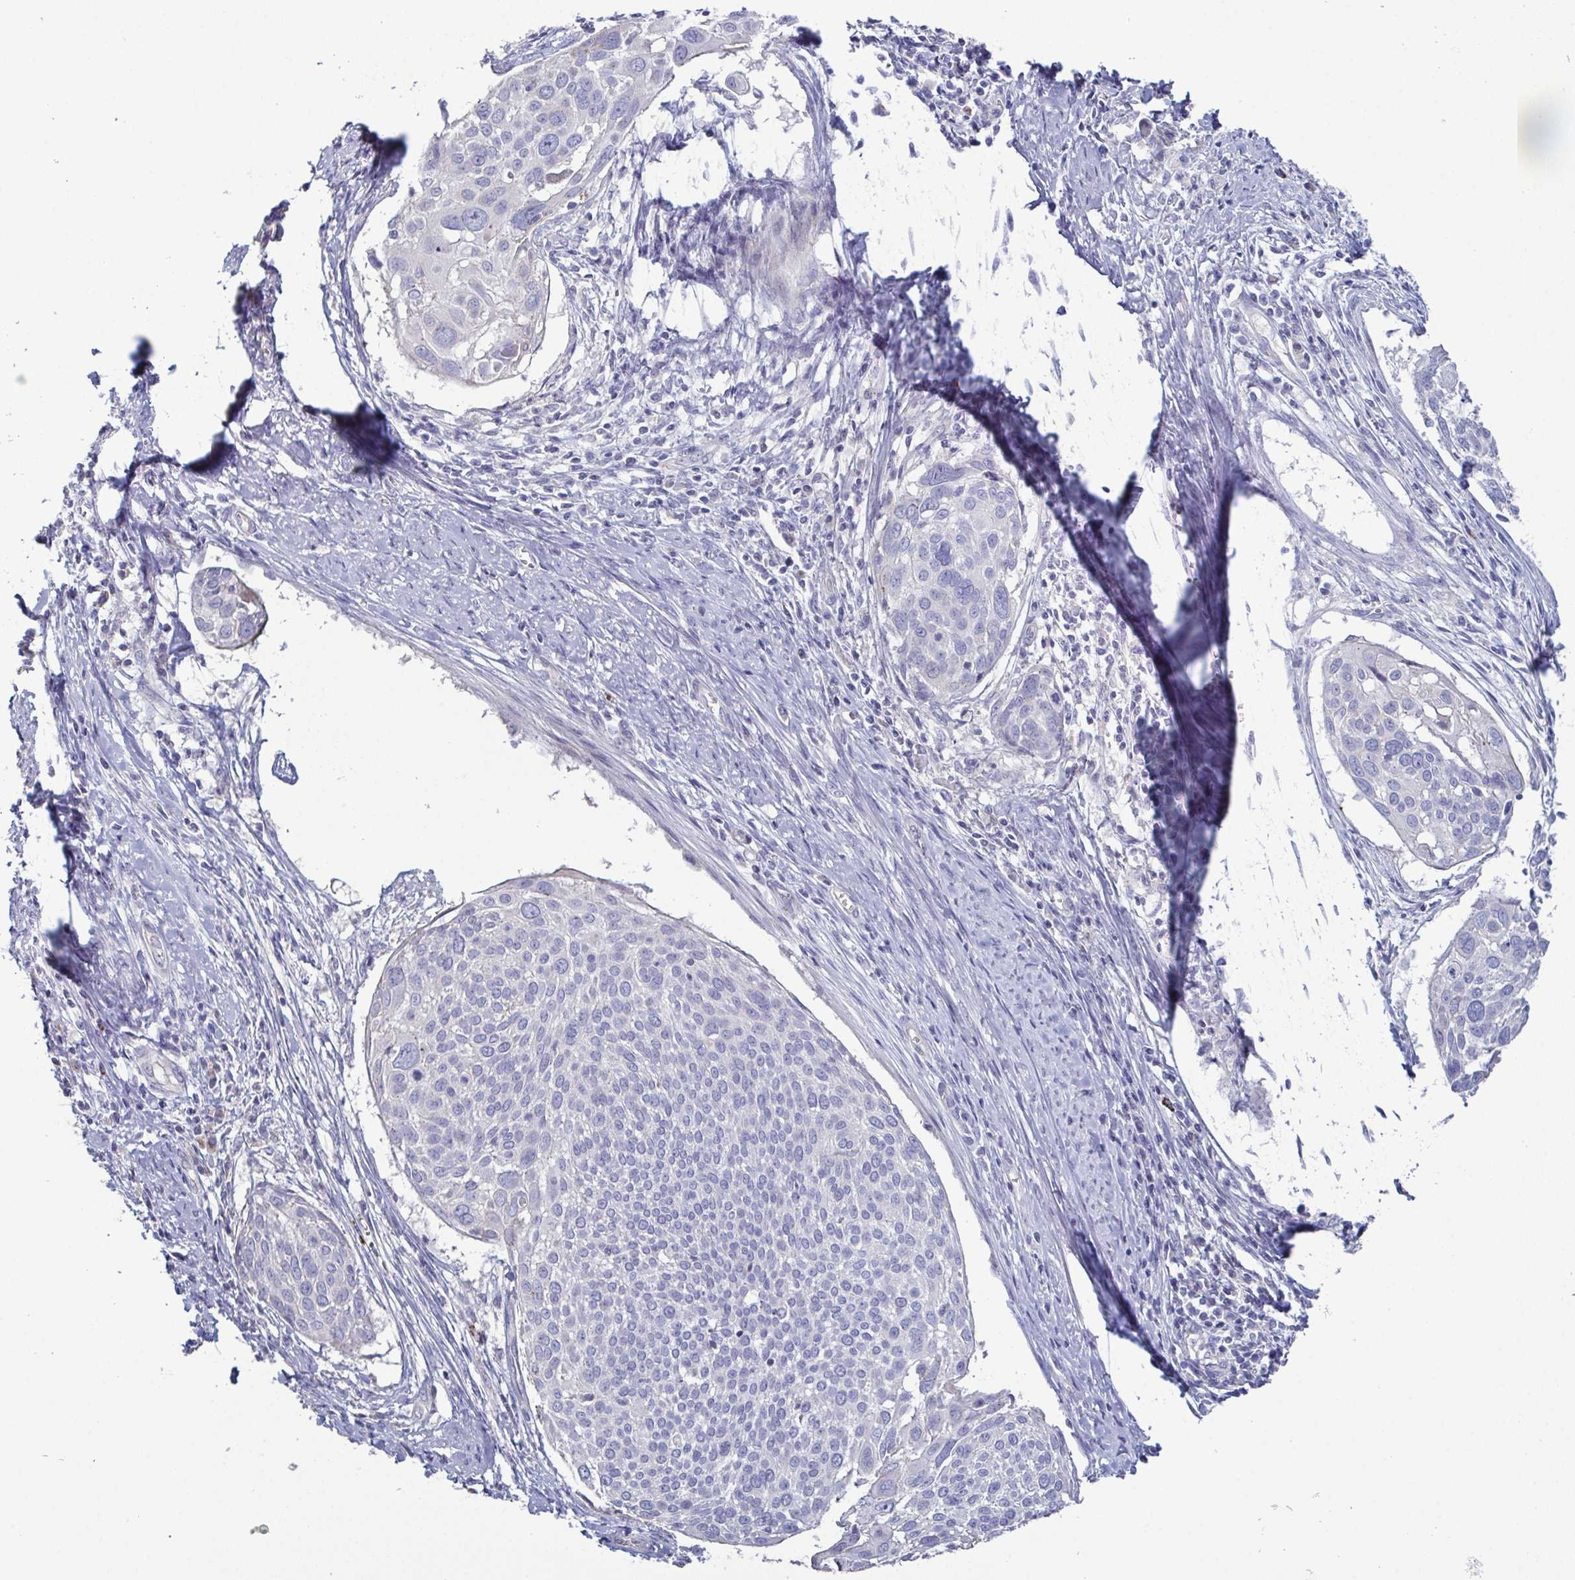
{"staining": {"intensity": "moderate", "quantity": "<25%", "location": "cytoplasmic/membranous"}, "tissue": "cervical cancer", "cell_type": "Tumor cells", "image_type": "cancer", "snomed": [{"axis": "morphology", "description": "Squamous cell carcinoma, NOS"}, {"axis": "topography", "description": "Cervix"}], "caption": "Moderate cytoplasmic/membranous protein expression is seen in about <25% of tumor cells in cervical cancer. The staining is performed using DAB brown chromogen to label protein expression. The nuclei are counter-stained blue using hematoxylin.", "gene": "GLDC", "patient": {"sex": "female", "age": 39}}